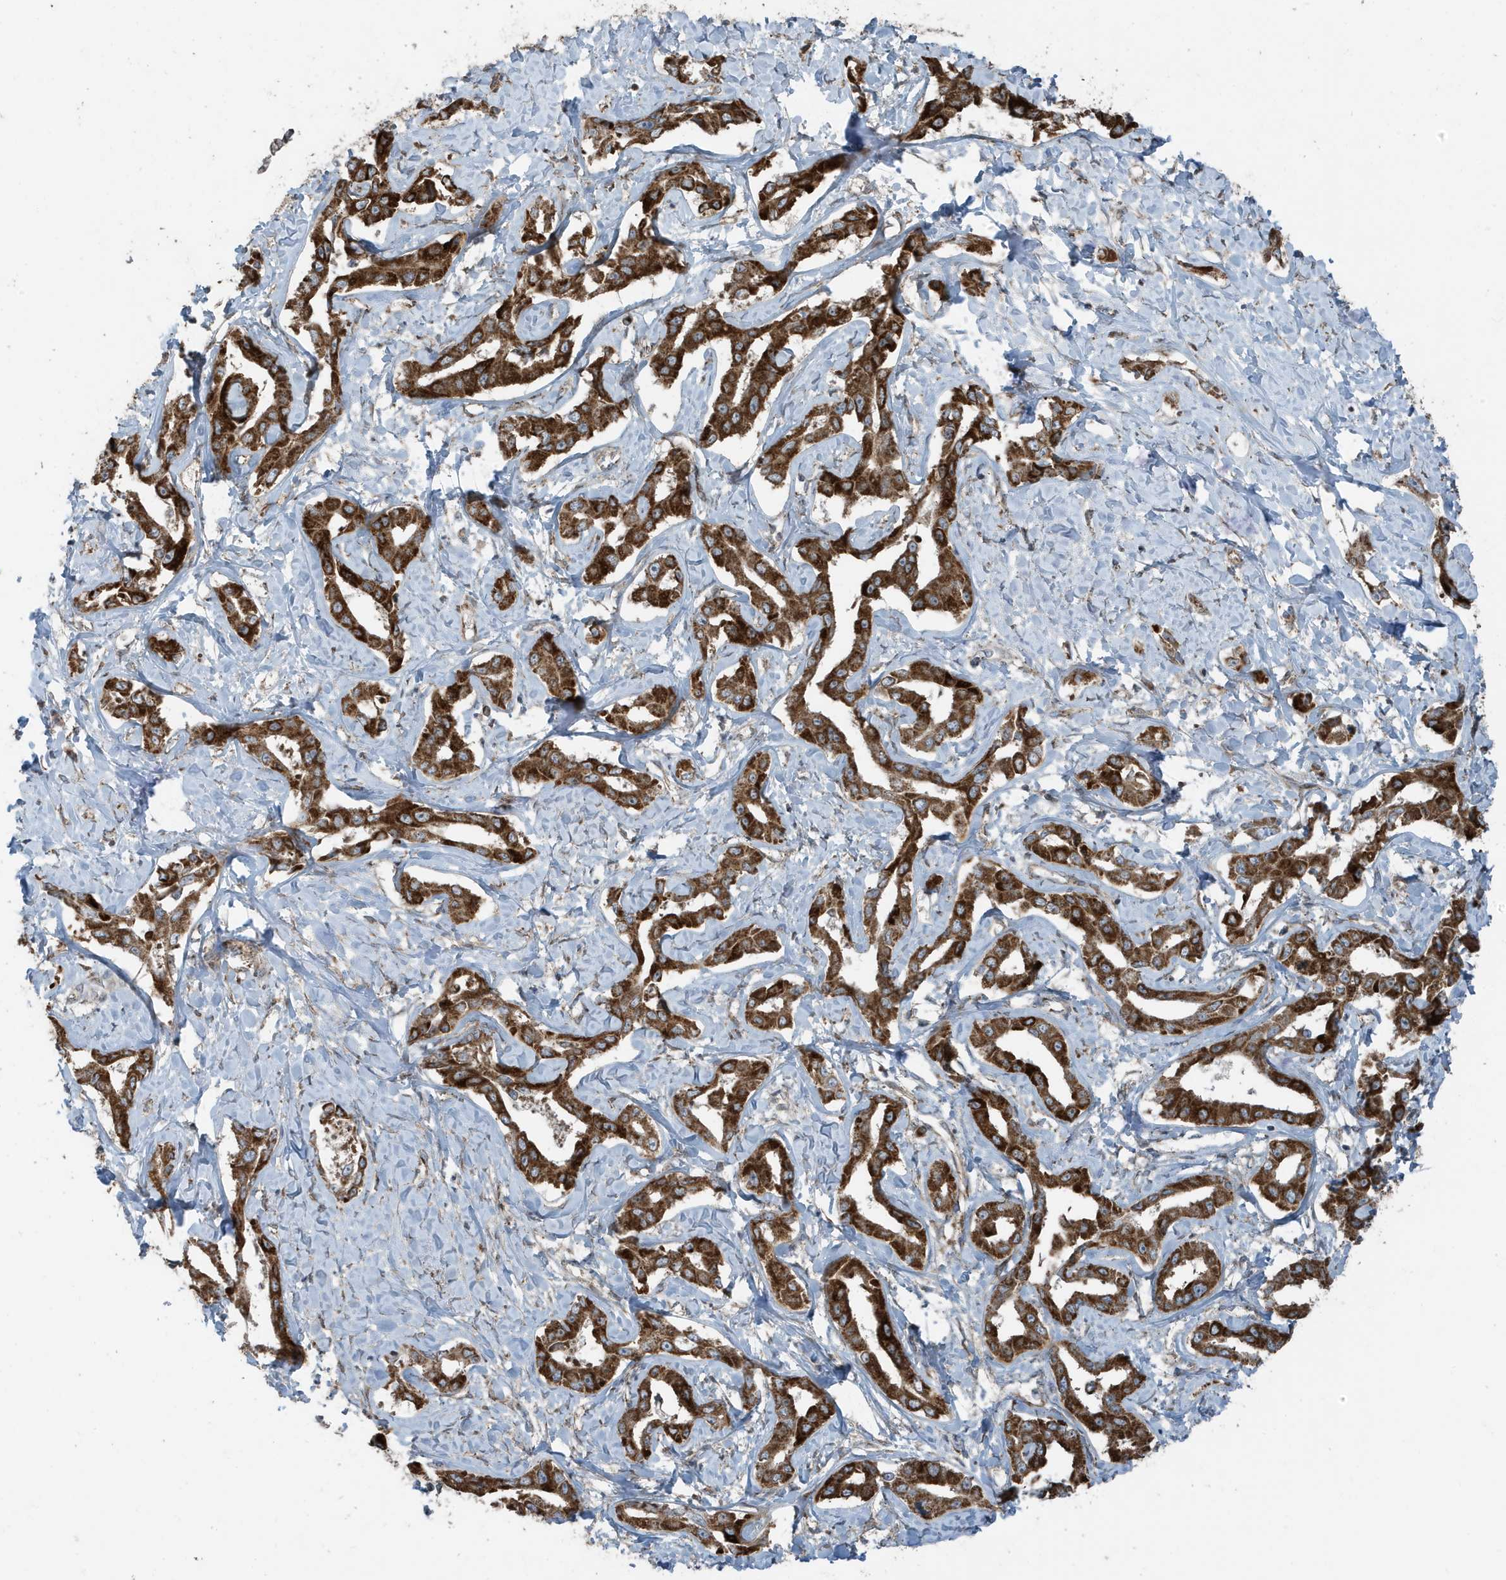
{"staining": {"intensity": "strong", "quantity": ">75%", "location": "cytoplasmic/membranous"}, "tissue": "liver cancer", "cell_type": "Tumor cells", "image_type": "cancer", "snomed": [{"axis": "morphology", "description": "Cholangiocarcinoma"}, {"axis": "topography", "description": "Liver"}], "caption": "IHC of liver cancer demonstrates high levels of strong cytoplasmic/membranous positivity in about >75% of tumor cells.", "gene": "GOLGA4", "patient": {"sex": "male", "age": 59}}